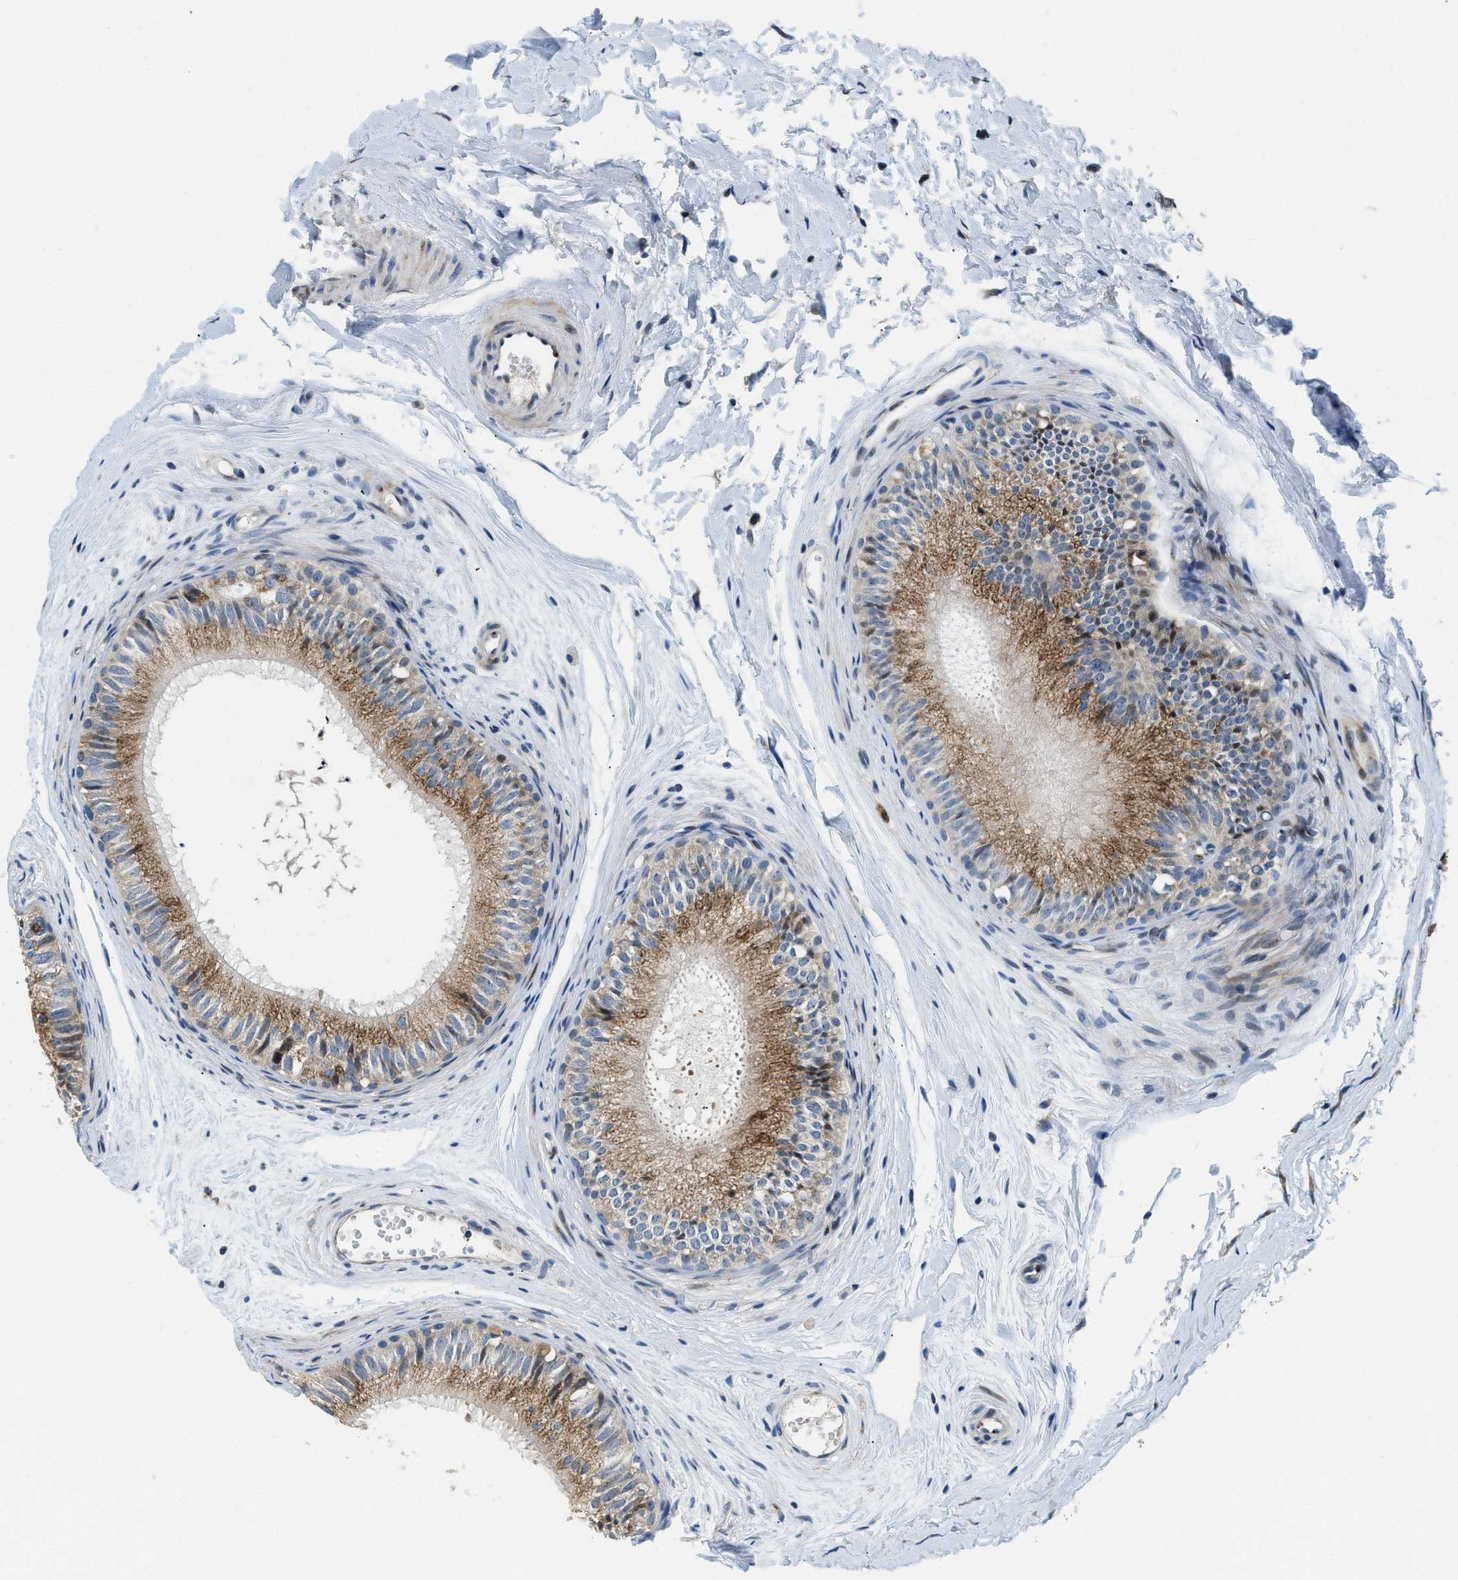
{"staining": {"intensity": "moderate", "quantity": "25%-75%", "location": "cytoplasmic/membranous"}, "tissue": "epididymis", "cell_type": "Glandular cells", "image_type": "normal", "snomed": [{"axis": "morphology", "description": "Normal tissue, NOS"}, {"axis": "topography", "description": "Epididymis"}], "caption": "IHC (DAB) staining of unremarkable epididymis reveals moderate cytoplasmic/membranous protein positivity in approximately 25%-75% of glandular cells. Using DAB (brown) and hematoxylin (blue) stains, captured at high magnification using brightfield microscopy.", "gene": "FUT8", "patient": {"sex": "male", "age": 56}}